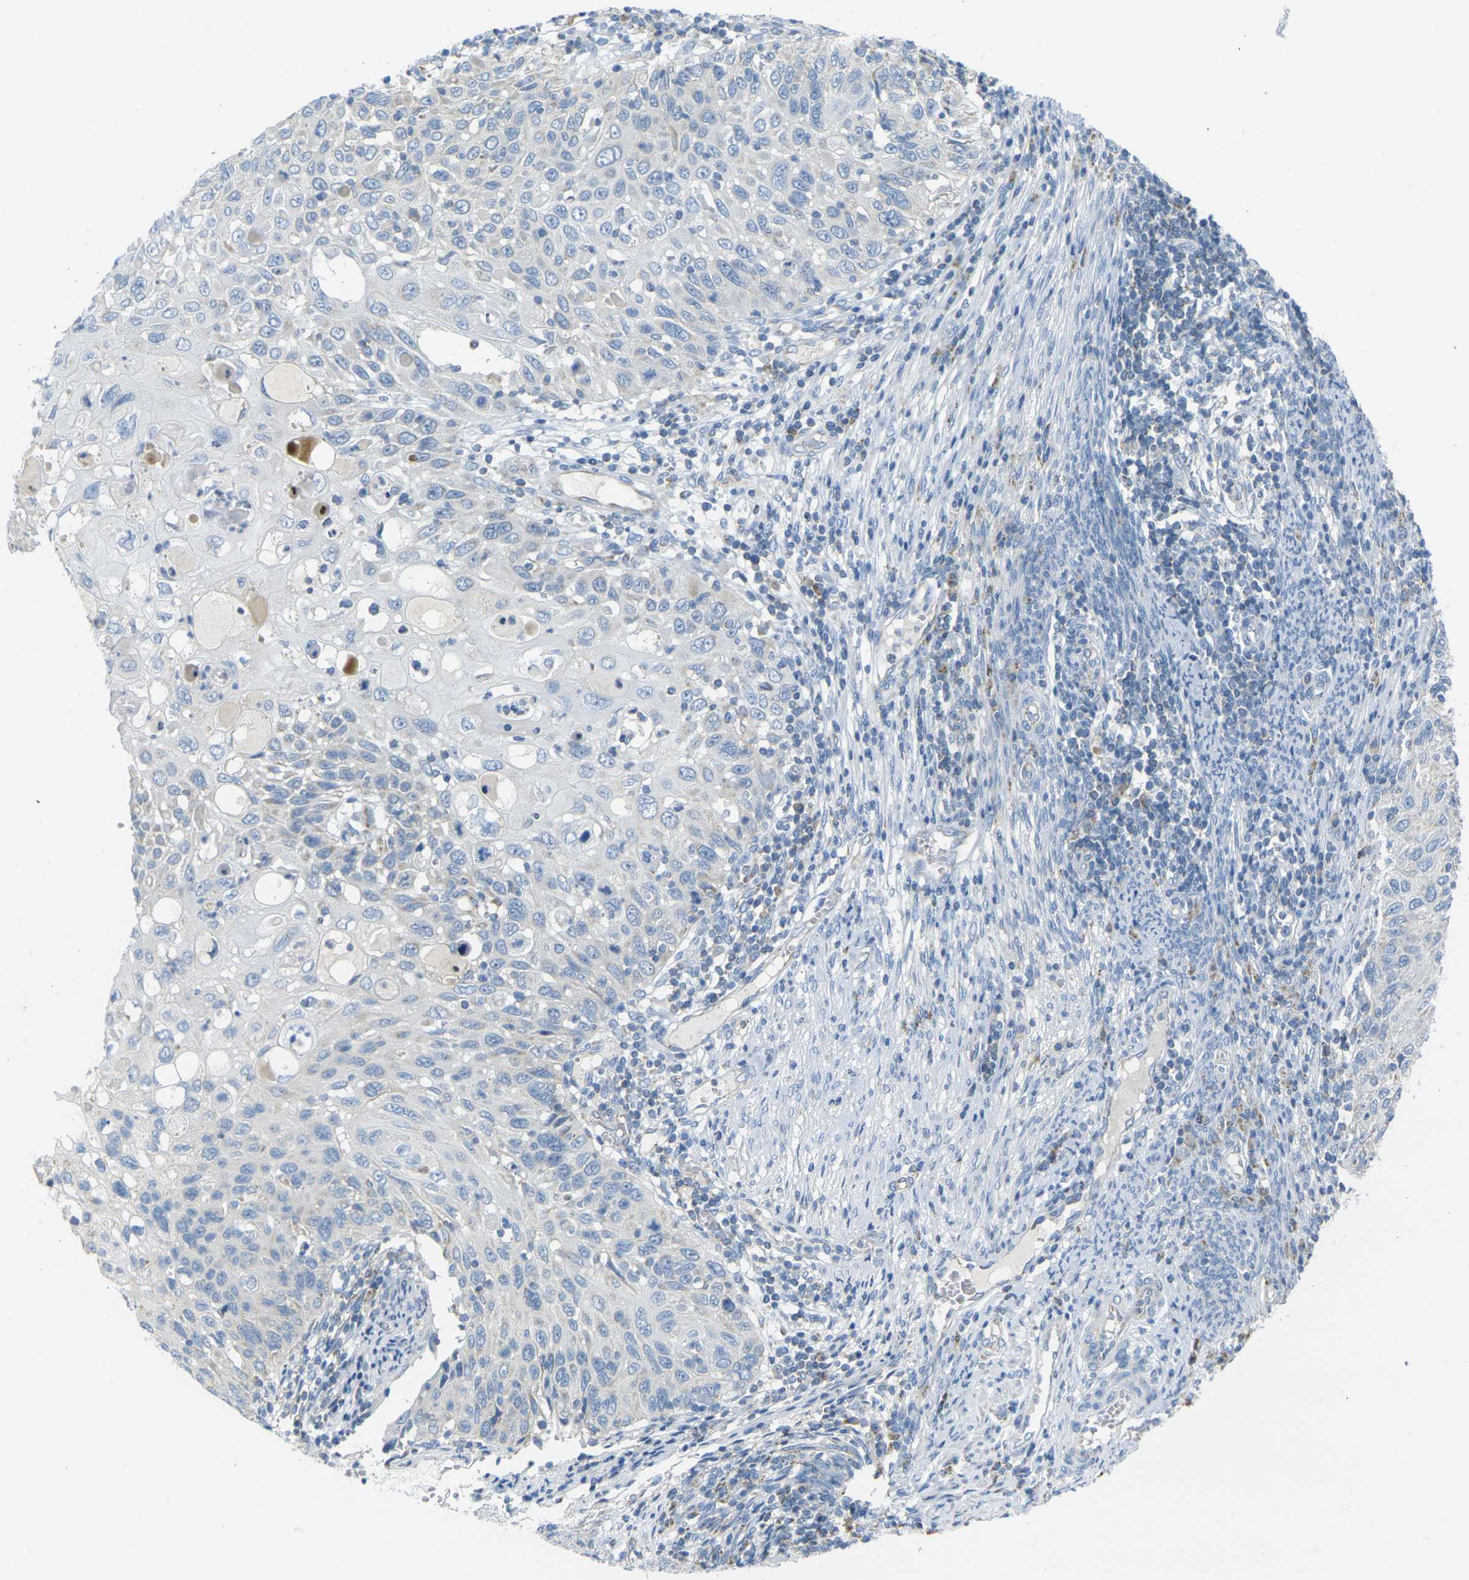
{"staining": {"intensity": "negative", "quantity": "none", "location": "none"}, "tissue": "cervical cancer", "cell_type": "Tumor cells", "image_type": "cancer", "snomed": [{"axis": "morphology", "description": "Squamous cell carcinoma, NOS"}, {"axis": "topography", "description": "Cervix"}], "caption": "Cervical cancer was stained to show a protein in brown. There is no significant expression in tumor cells.", "gene": "PARD6B", "patient": {"sex": "female", "age": 70}}